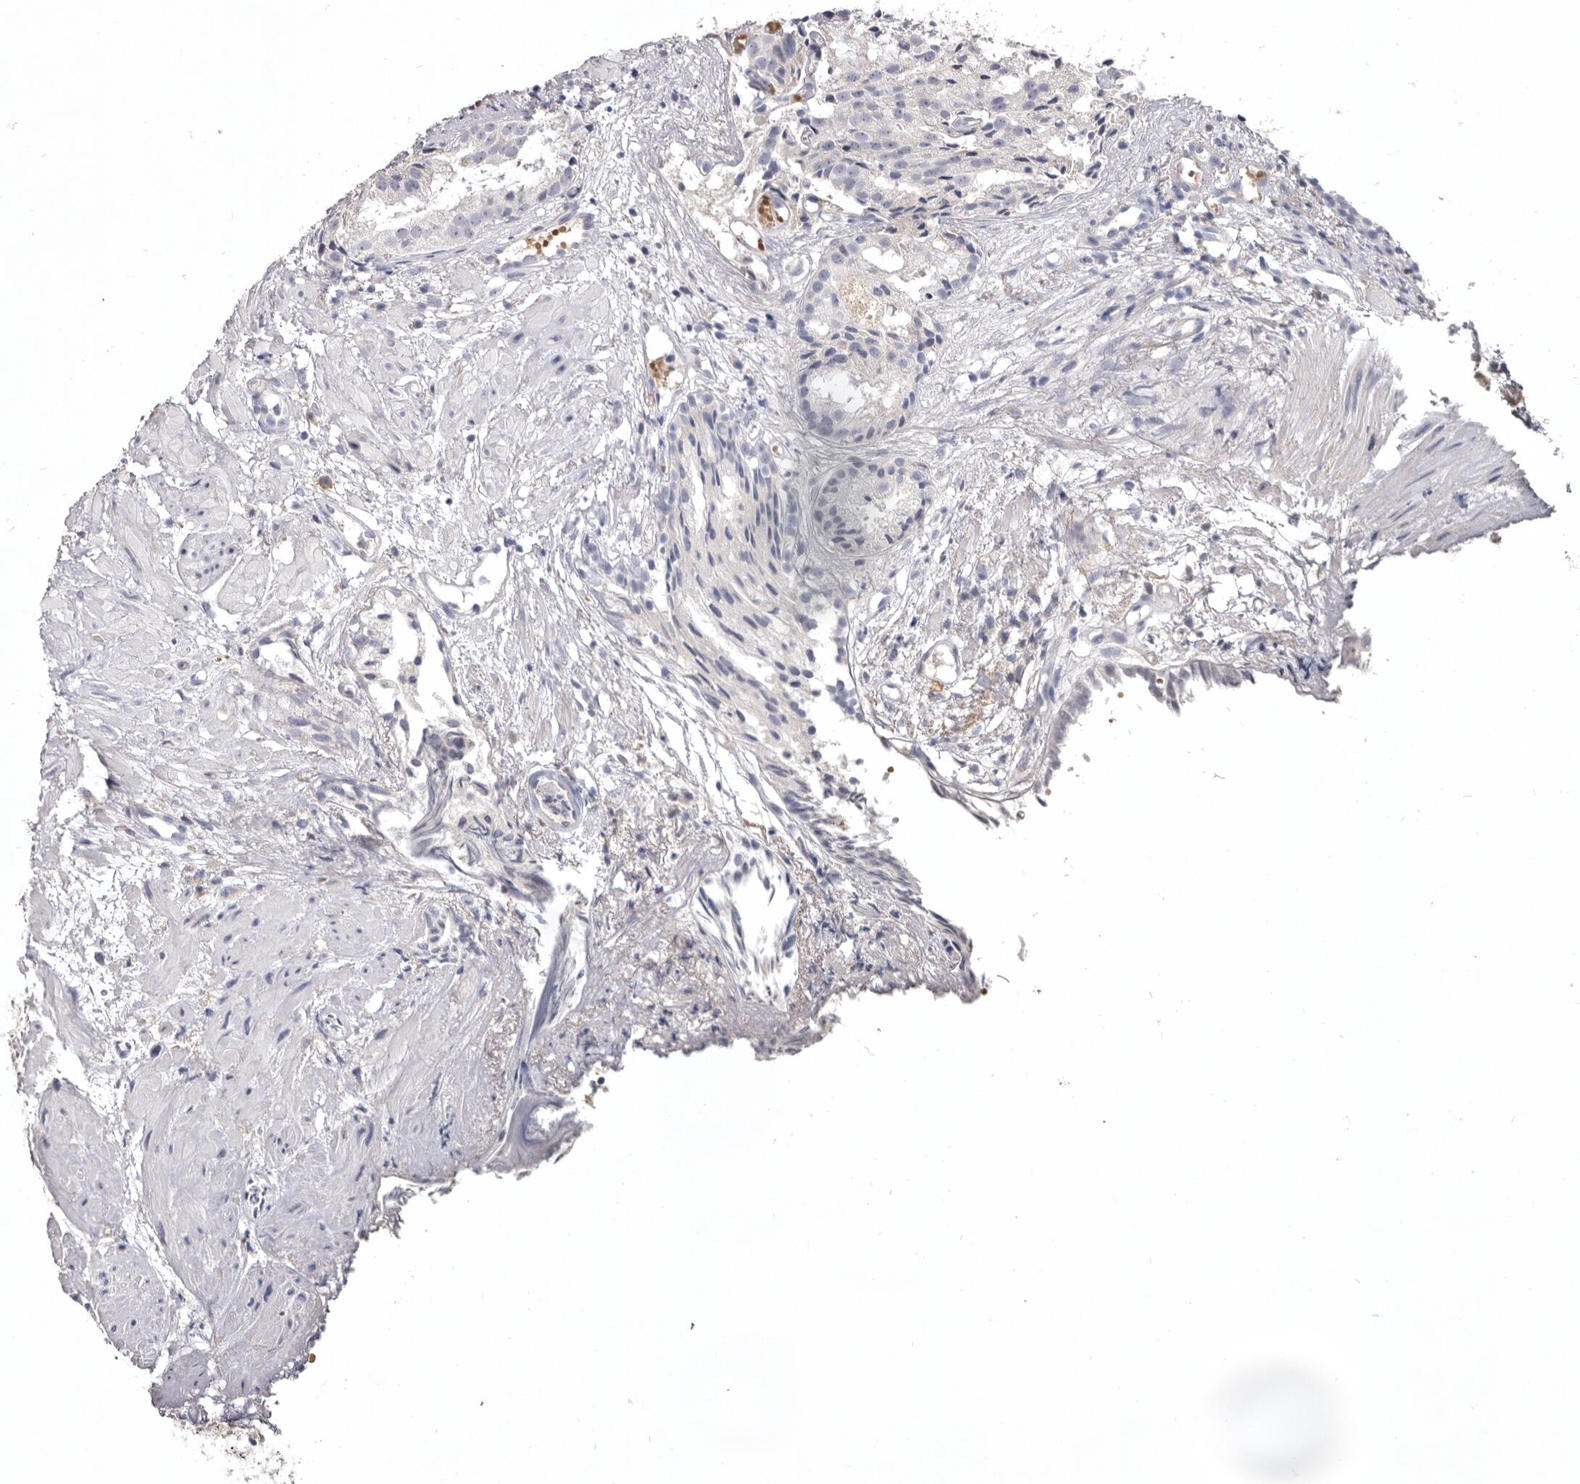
{"staining": {"intensity": "negative", "quantity": "none", "location": "none"}, "tissue": "prostate cancer", "cell_type": "Tumor cells", "image_type": "cancer", "snomed": [{"axis": "morphology", "description": "Adenocarcinoma, Low grade"}, {"axis": "topography", "description": "Prostate"}], "caption": "DAB immunohistochemical staining of prostate cancer (low-grade adenocarcinoma) reveals no significant expression in tumor cells.", "gene": "NENF", "patient": {"sex": "male", "age": 88}}